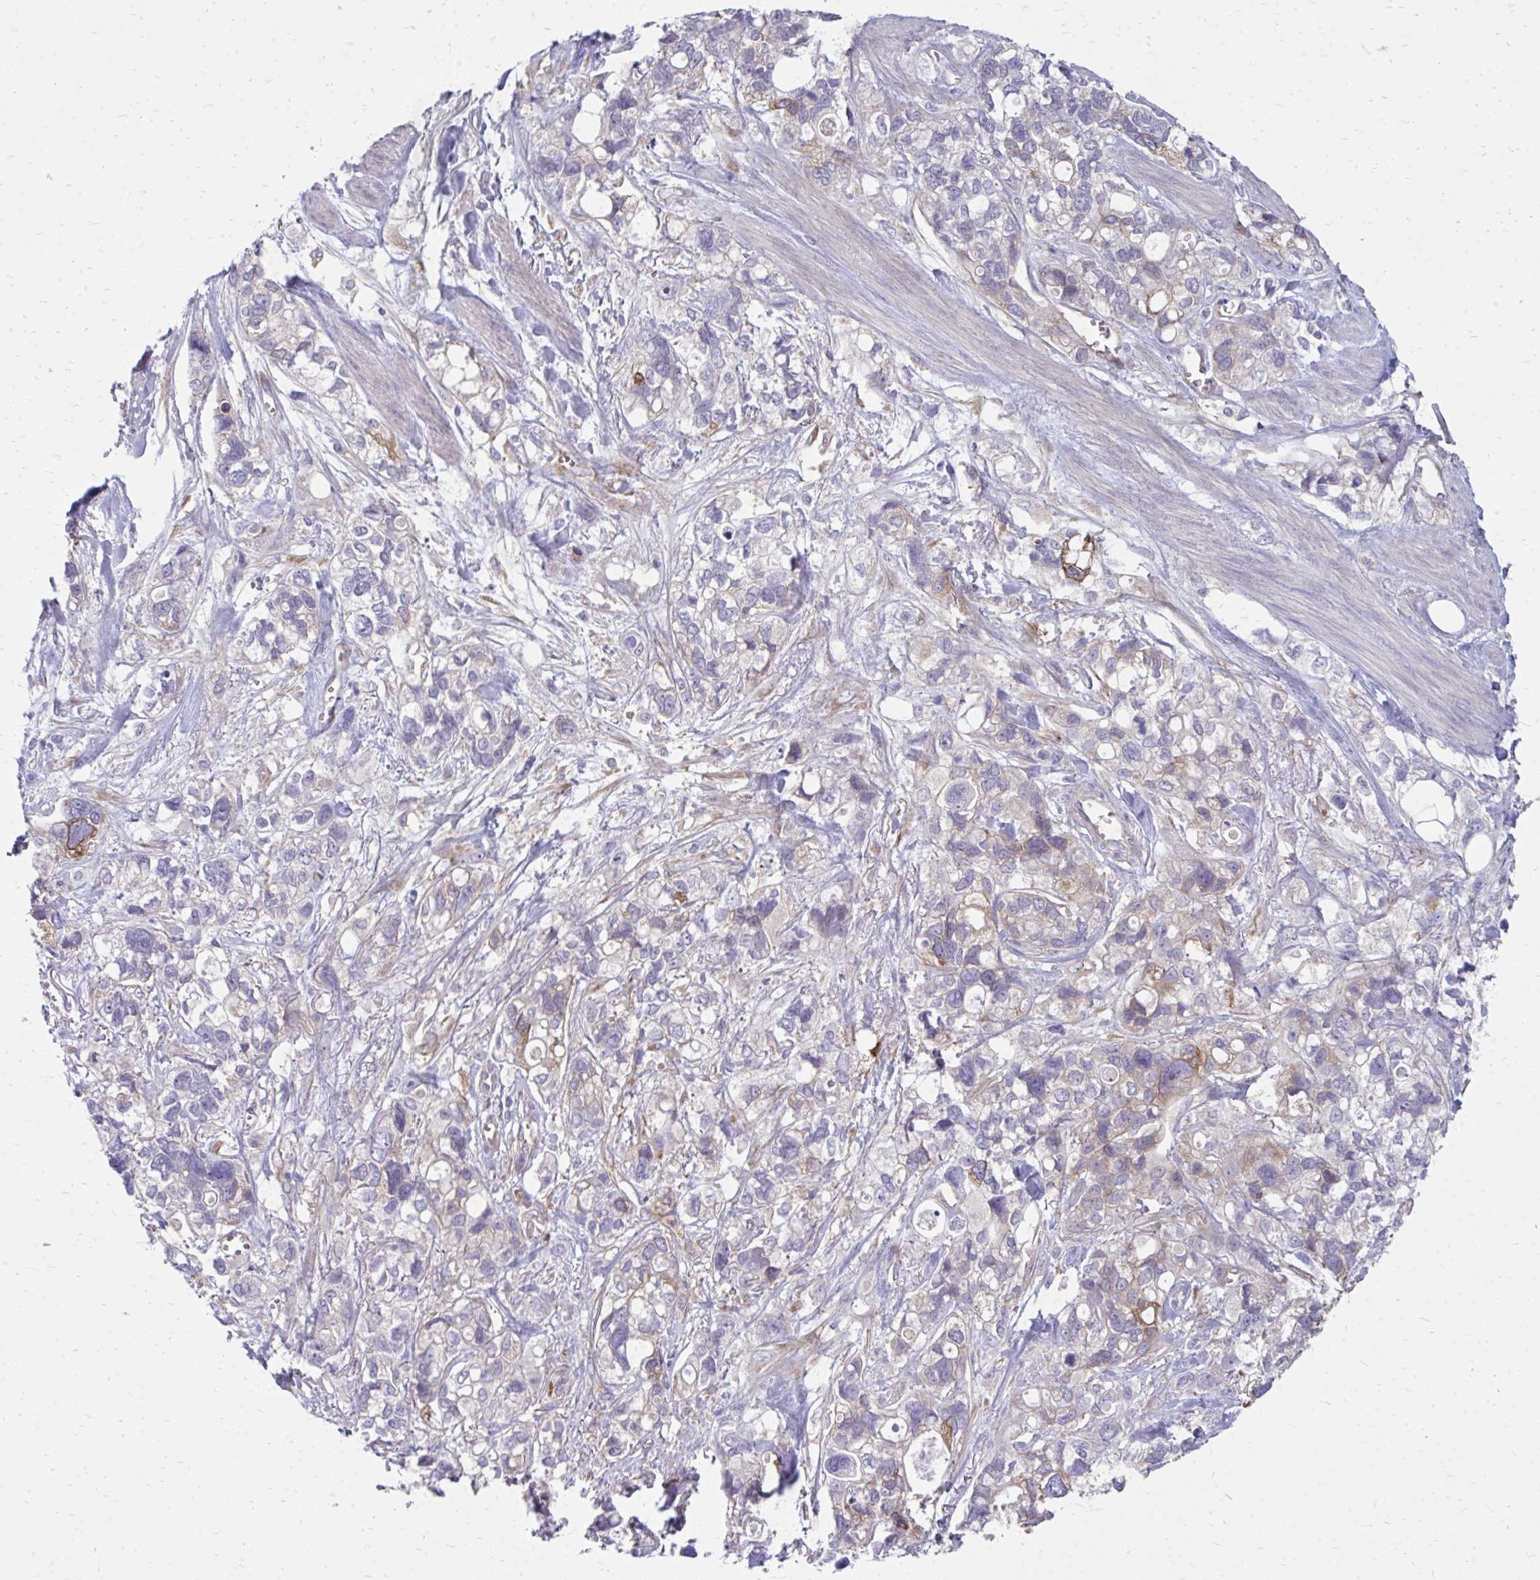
{"staining": {"intensity": "weak", "quantity": "25%-75%", "location": "cytoplasmic/membranous"}, "tissue": "stomach cancer", "cell_type": "Tumor cells", "image_type": "cancer", "snomed": [{"axis": "morphology", "description": "Adenocarcinoma, NOS"}, {"axis": "topography", "description": "Stomach, upper"}], "caption": "Protein expression analysis of stomach cancer (adenocarcinoma) demonstrates weak cytoplasmic/membranous positivity in about 25%-75% of tumor cells. (brown staining indicates protein expression, while blue staining denotes nuclei).", "gene": "ASAP1", "patient": {"sex": "female", "age": 81}}